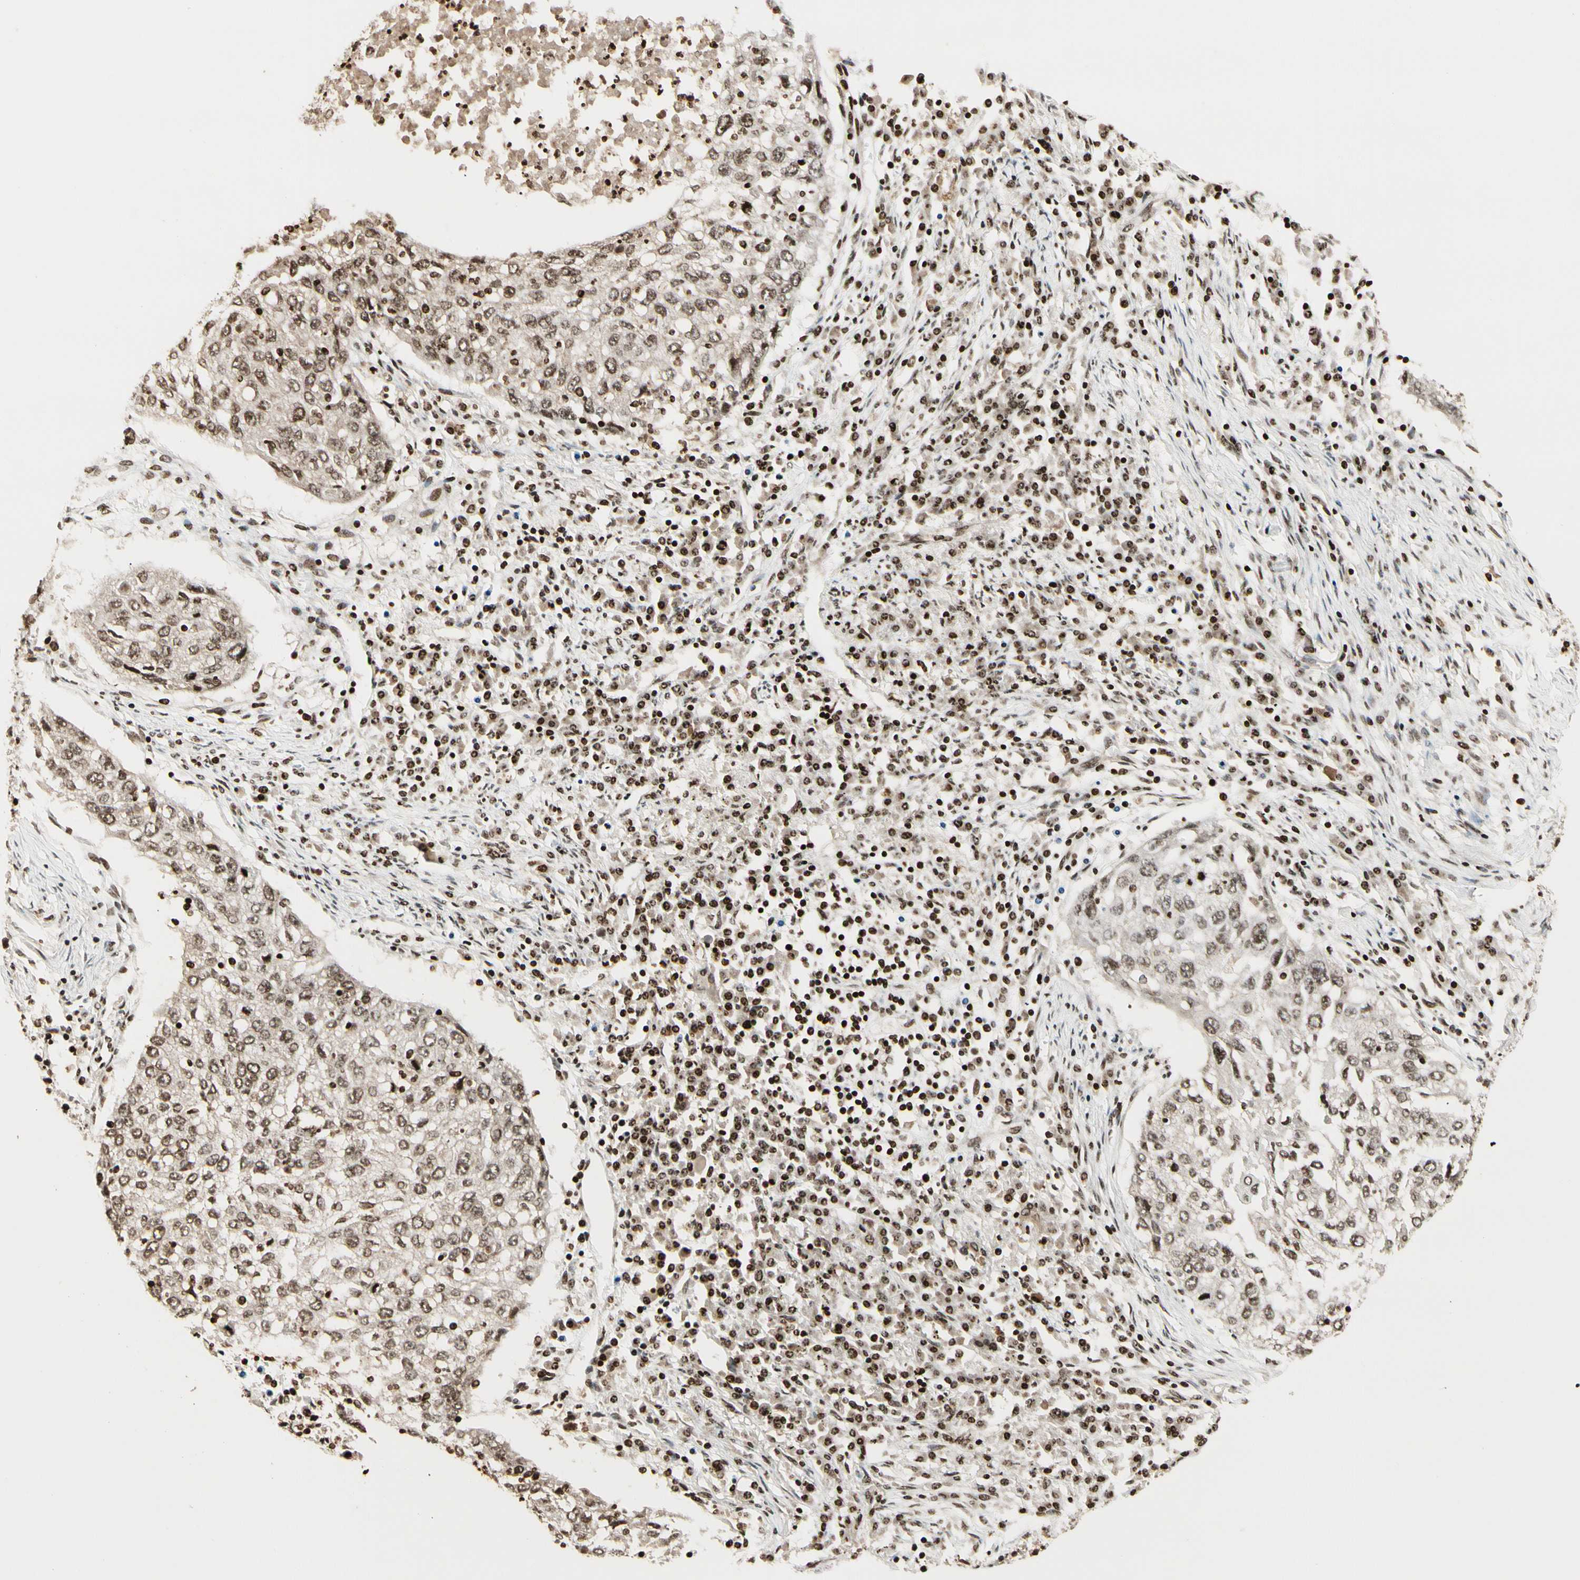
{"staining": {"intensity": "weak", "quantity": ">75%", "location": "nuclear"}, "tissue": "lung cancer", "cell_type": "Tumor cells", "image_type": "cancer", "snomed": [{"axis": "morphology", "description": "Squamous cell carcinoma, NOS"}, {"axis": "topography", "description": "Lung"}], "caption": "This histopathology image demonstrates lung cancer (squamous cell carcinoma) stained with immunohistochemistry (IHC) to label a protein in brown. The nuclear of tumor cells show weak positivity for the protein. Nuclei are counter-stained blue.", "gene": "TSHZ3", "patient": {"sex": "female", "age": 63}}